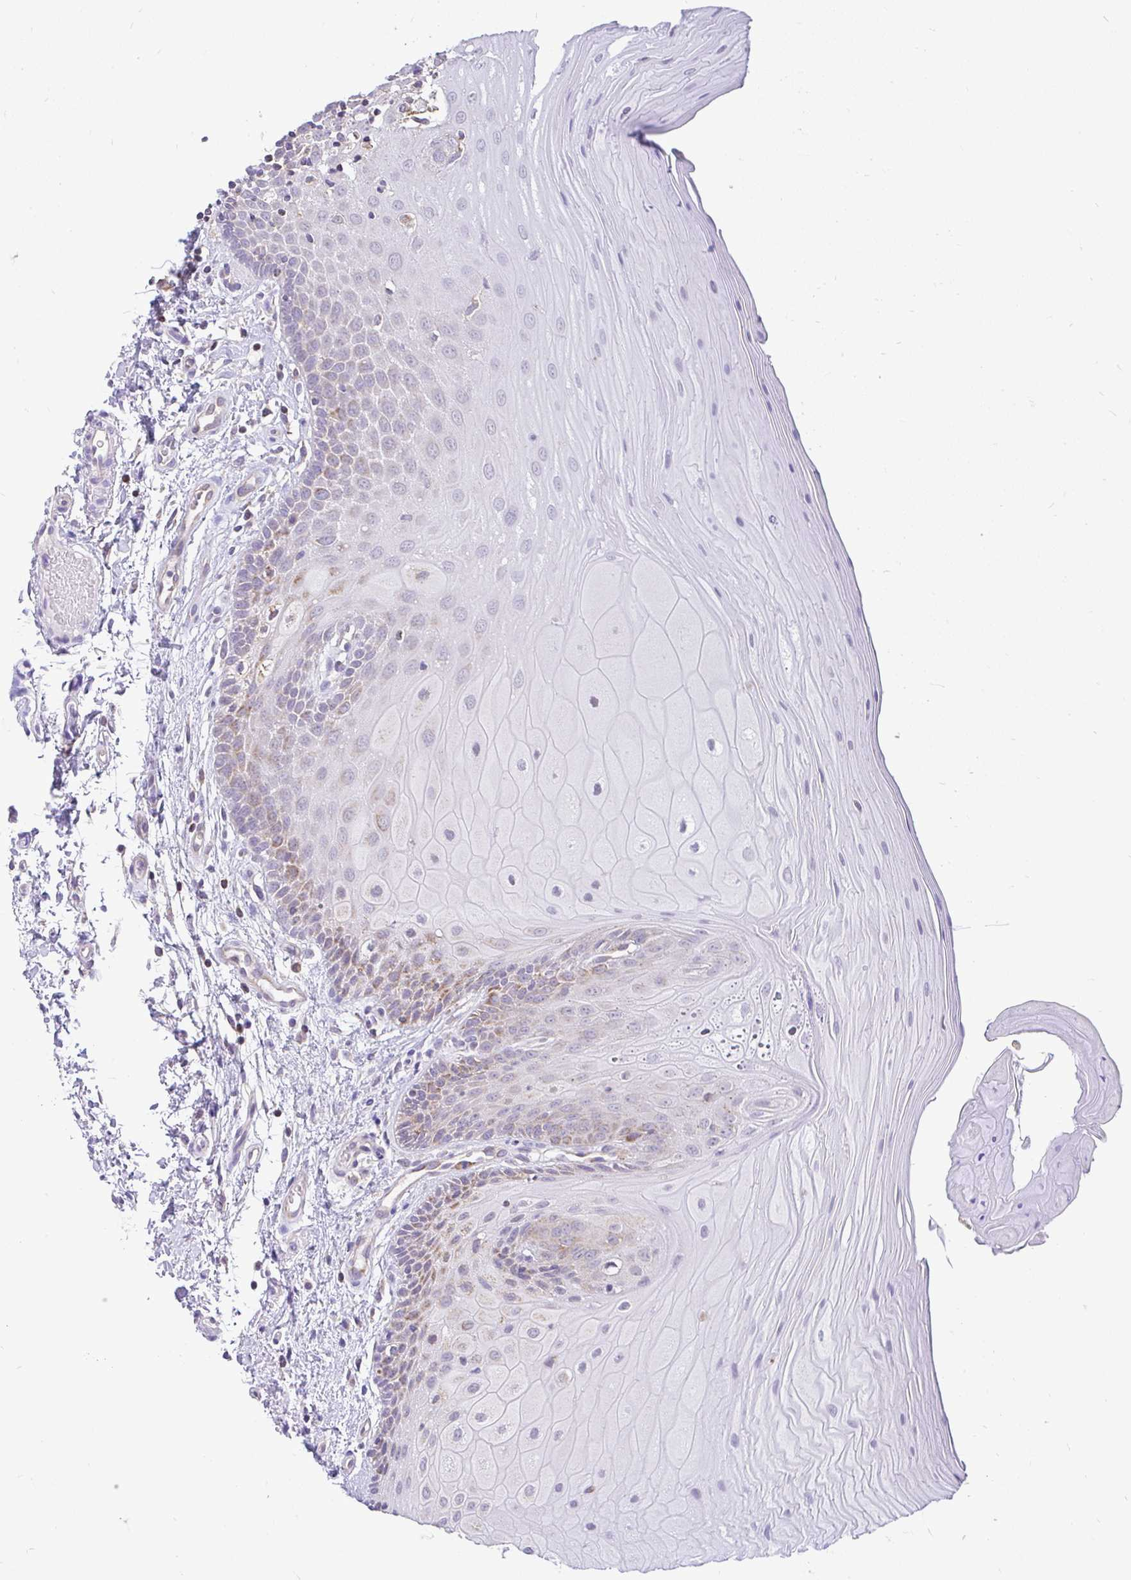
{"staining": {"intensity": "strong", "quantity": "<25%", "location": "cytoplasmic/membranous"}, "tissue": "oral mucosa", "cell_type": "Squamous epithelial cells", "image_type": "normal", "snomed": [{"axis": "morphology", "description": "Normal tissue, NOS"}, {"axis": "topography", "description": "Oral tissue"}, {"axis": "topography", "description": "Tounge, NOS"}, {"axis": "topography", "description": "Head-Neck"}], "caption": "Strong cytoplasmic/membranous staining is identified in about <25% of squamous epithelial cells in benign oral mucosa.", "gene": "PYCR2", "patient": {"sex": "female", "age": 84}}